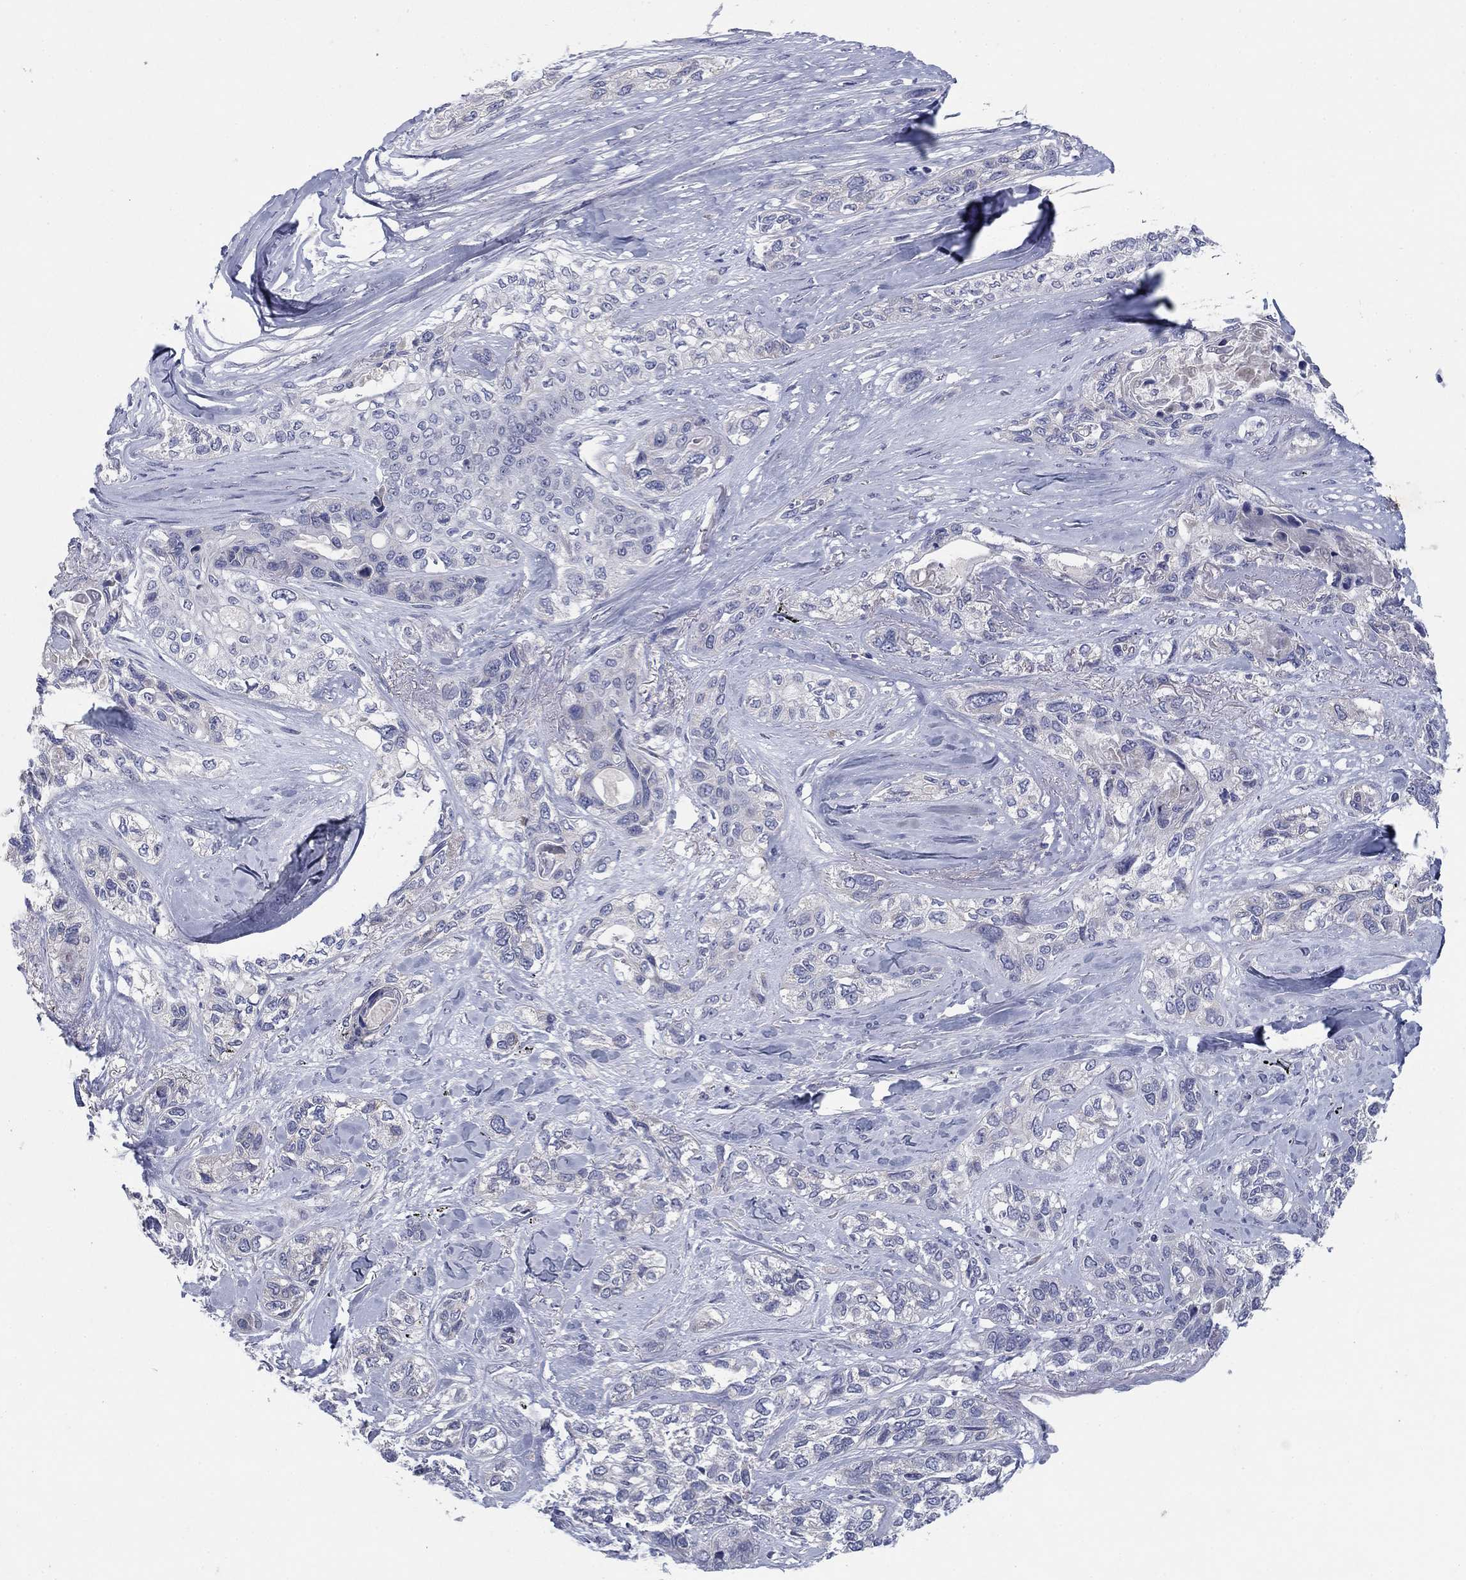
{"staining": {"intensity": "negative", "quantity": "none", "location": "none"}, "tissue": "lung cancer", "cell_type": "Tumor cells", "image_type": "cancer", "snomed": [{"axis": "morphology", "description": "Squamous cell carcinoma, NOS"}, {"axis": "topography", "description": "Lung"}], "caption": "DAB immunohistochemical staining of squamous cell carcinoma (lung) exhibits no significant positivity in tumor cells.", "gene": "PTGDS", "patient": {"sex": "female", "age": 70}}